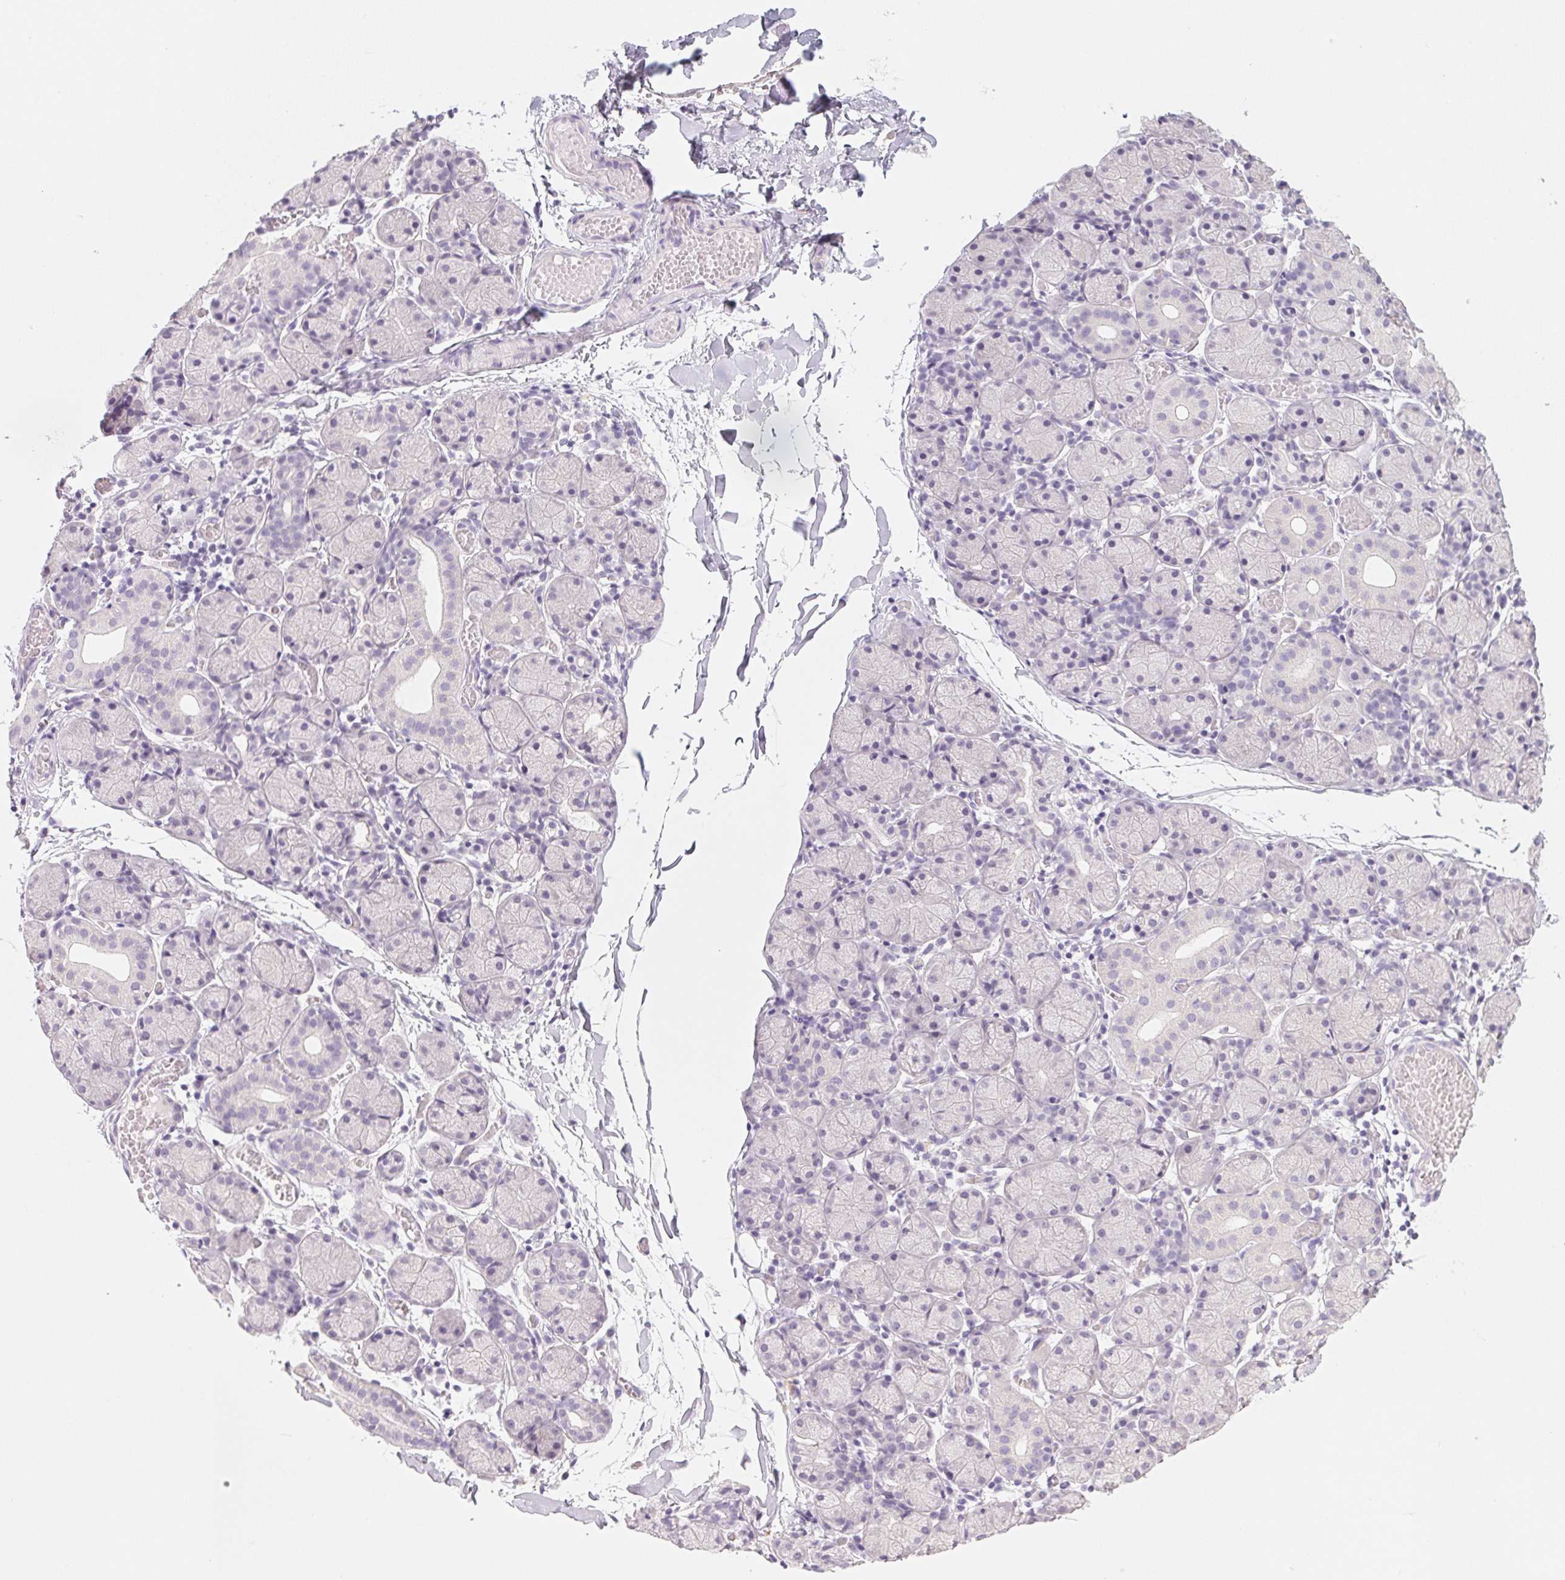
{"staining": {"intensity": "negative", "quantity": "none", "location": "none"}, "tissue": "salivary gland", "cell_type": "Glandular cells", "image_type": "normal", "snomed": [{"axis": "morphology", "description": "Normal tissue, NOS"}, {"axis": "topography", "description": "Salivary gland"}], "caption": "This is a image of immunohistochemistry staining of normal salivary gland, which shows no staining in glandular cells.", "gene": "ACP3", "patient": {"sex": "female", "age": 24}}